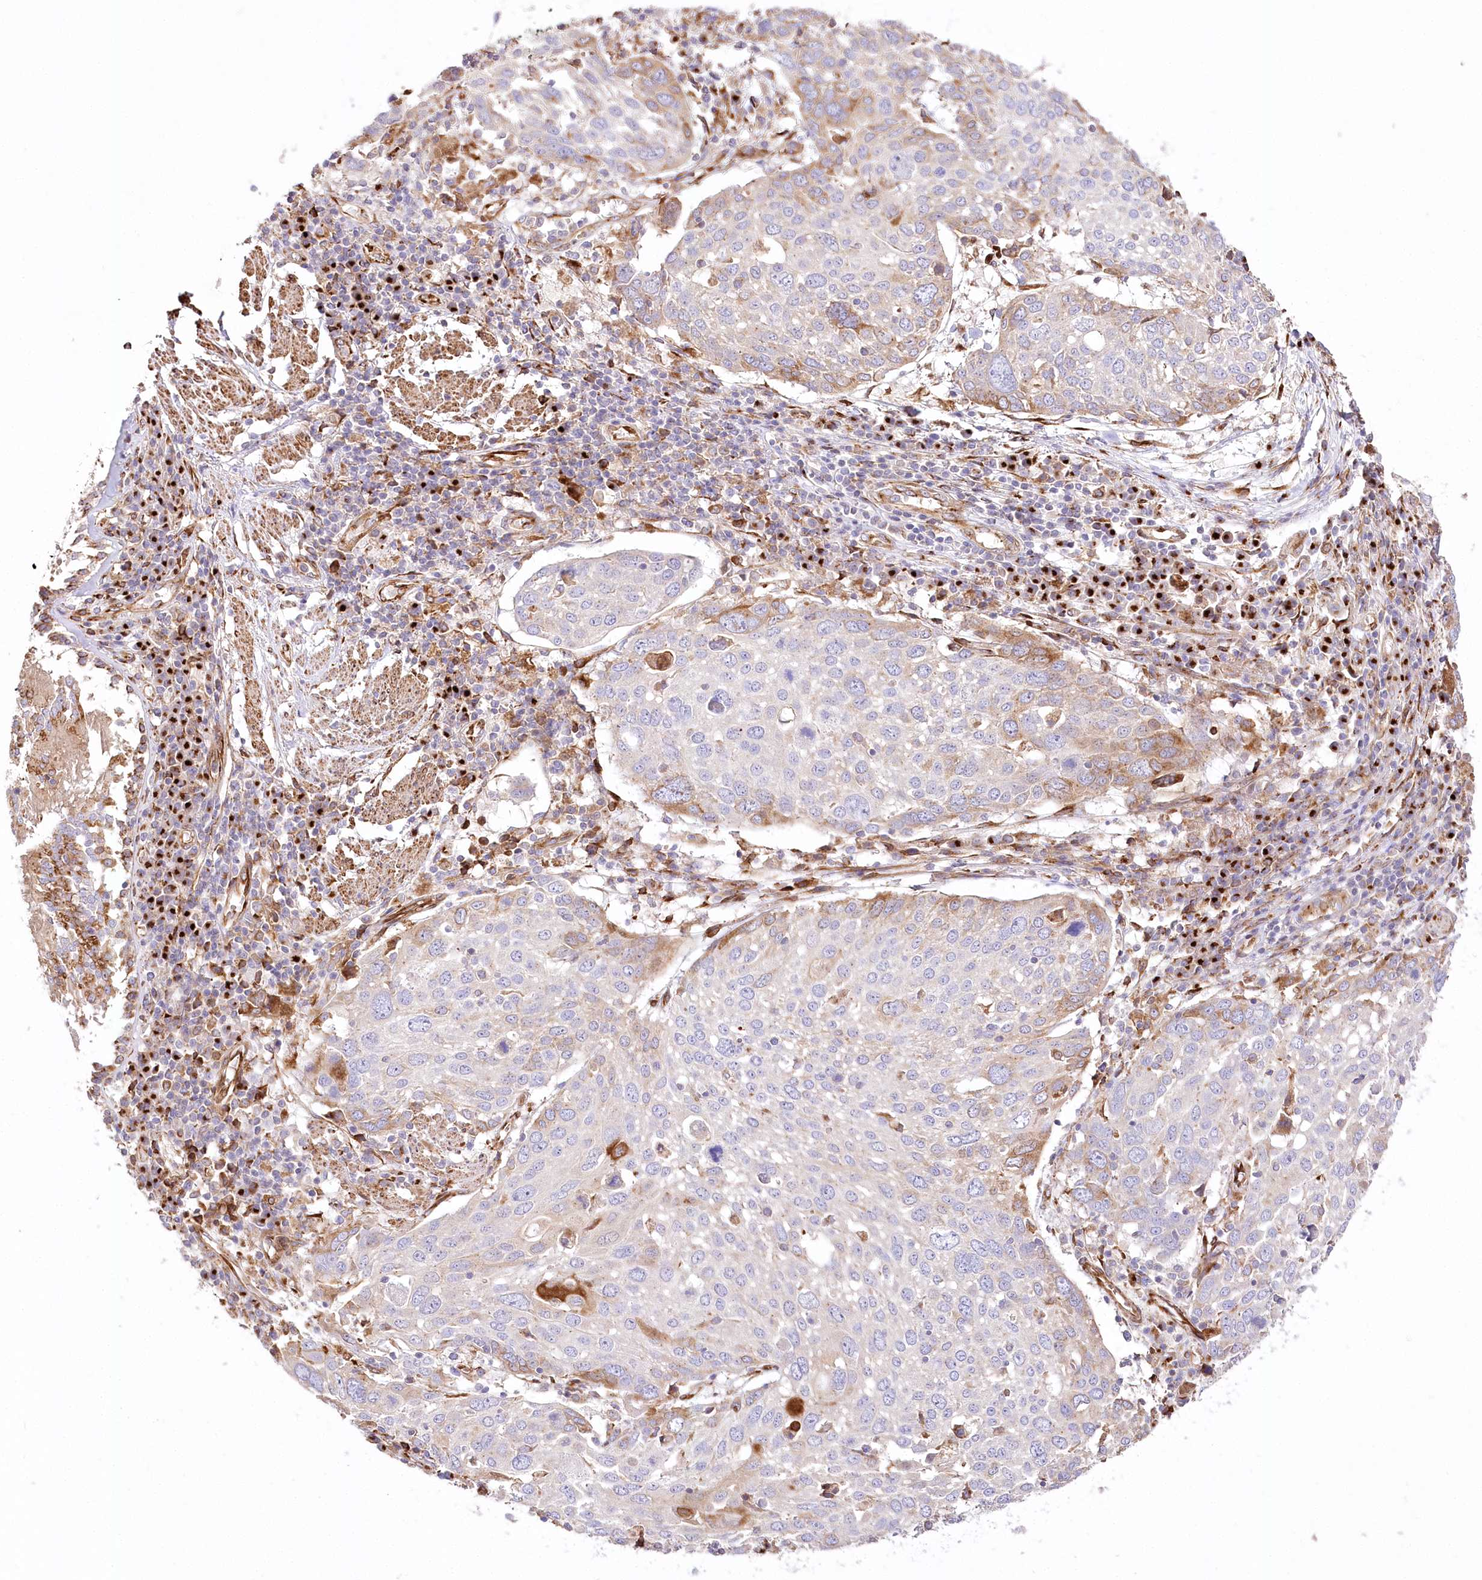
{"staining": {"intensity": "moderate", "quantity": "<25%", "location": "cytoplasmic/membranous"}, "tissue": "lung cancer", "cell_type": "Tumor cells", "image_type": "cancer", "snomed": [{"axis": "morphology", "description": "Squamous cell carcinoma, NOS"}, {"axis": "topography", "description": "Lung"}], "caption": "Squamous cell carcinoma (lung) tissue reveals moderate cytoplasmic/membranous positivity in approximately <25% of tumor cells", "gene": "ABRAXAS2", "patient": {"sex": "male", "age": 65}}